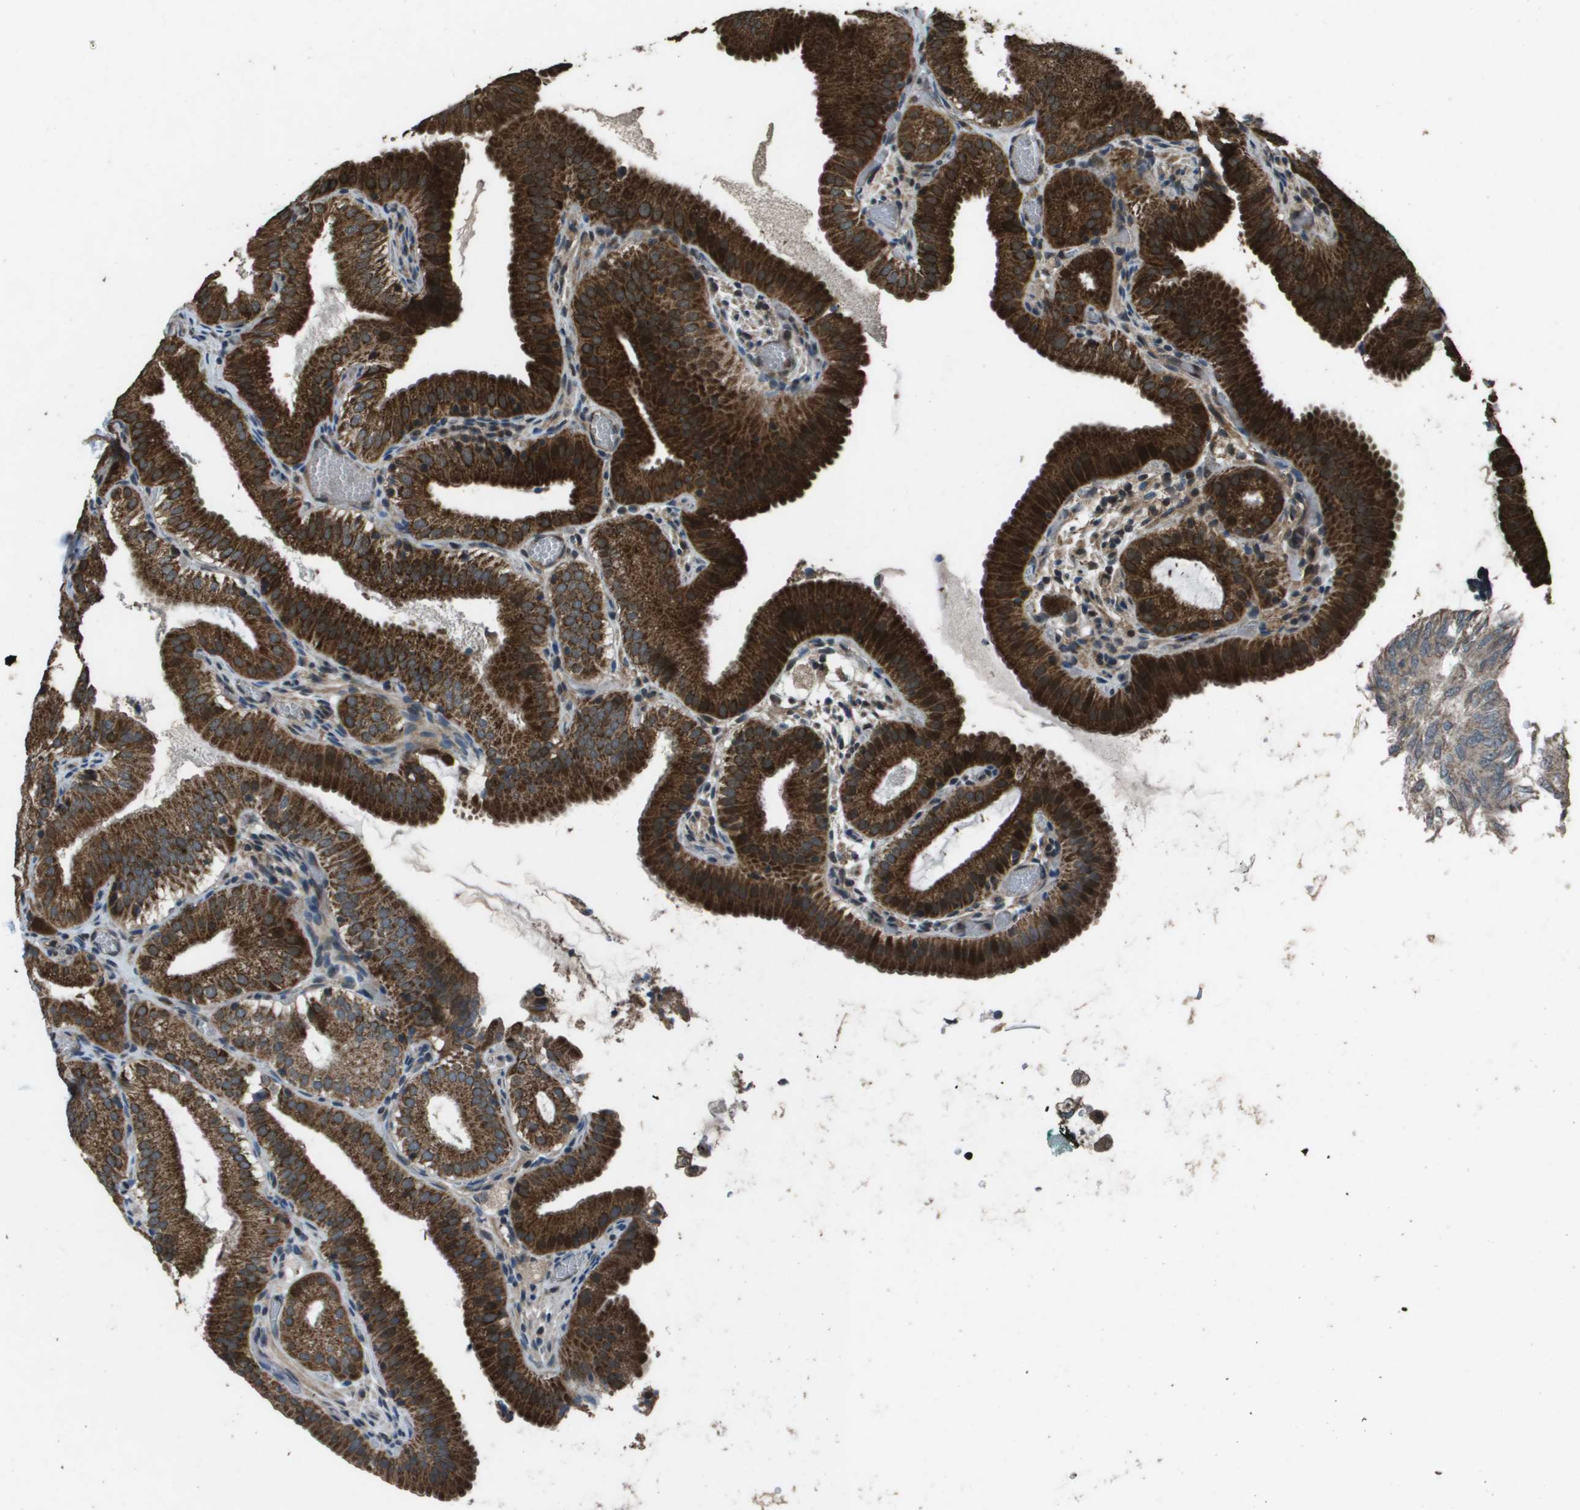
{"staining": {"intensity": "strong", "quantity": ">75%", "location": "cytoplasmic/membranous"}, "tissue": "gallbladder", "cell_type": "Glandular cells", "image_type": "normal", "snomed": [{"axis": "morphology", "description": "Normal tissue, NOS"}, {"axis": "topography", "description": "Gallbladder"}], "caption": "DAB (3,3'-diaminobenzidine) immunohistochemical staining of unremarkable gallbladder demonstrates strong cytoplasmic/membranous protein expression in about >75% of glandular cells.", "gene": "FIG4", "patient": {"sex": "male", "age": 54}}